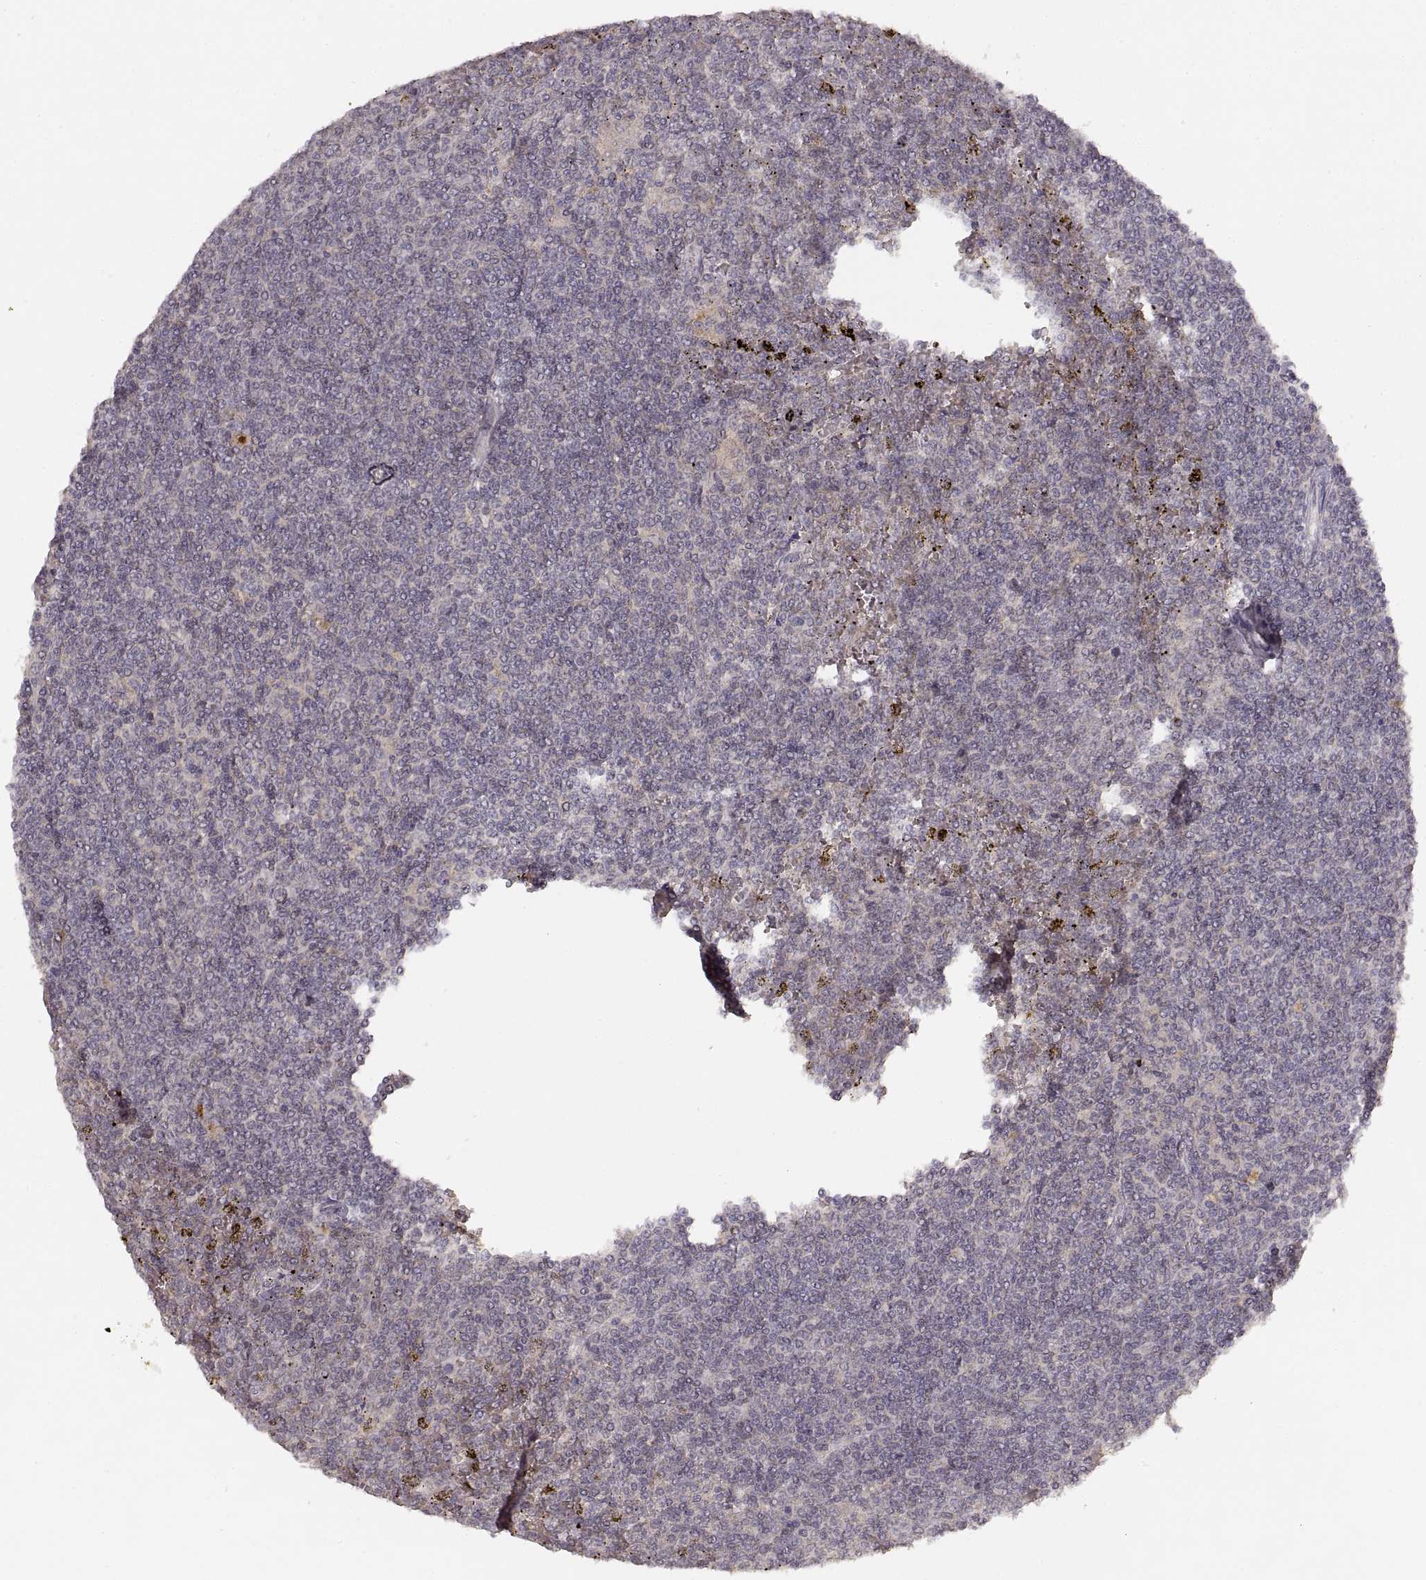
{"staining": {"intensity": "negative", "quantity": "none", "location": "none"}, "tissue": "lymphoma", "cell_type": "Tumor cells", "image_type": "cancer", "snomed": [{"axis": "morphology", "description": "Malignant lymphoma, non-Hodgkin's type, Low grade"}, {"axis": "topography", "description": "Spleen"}], "caption": "IHC image of neoplastic tissue: malignant lymphoma, non-Hodgkin's type (low-grade) stained with DAB (3,3'-diaminobenzidine) demonstrates no significant protein expression in tumor cells. (Immunohistochemistry, brightfield microscopy, high magnification).", "gene": "LAMC2", "patient": {"sex": "female", "age": 19}}